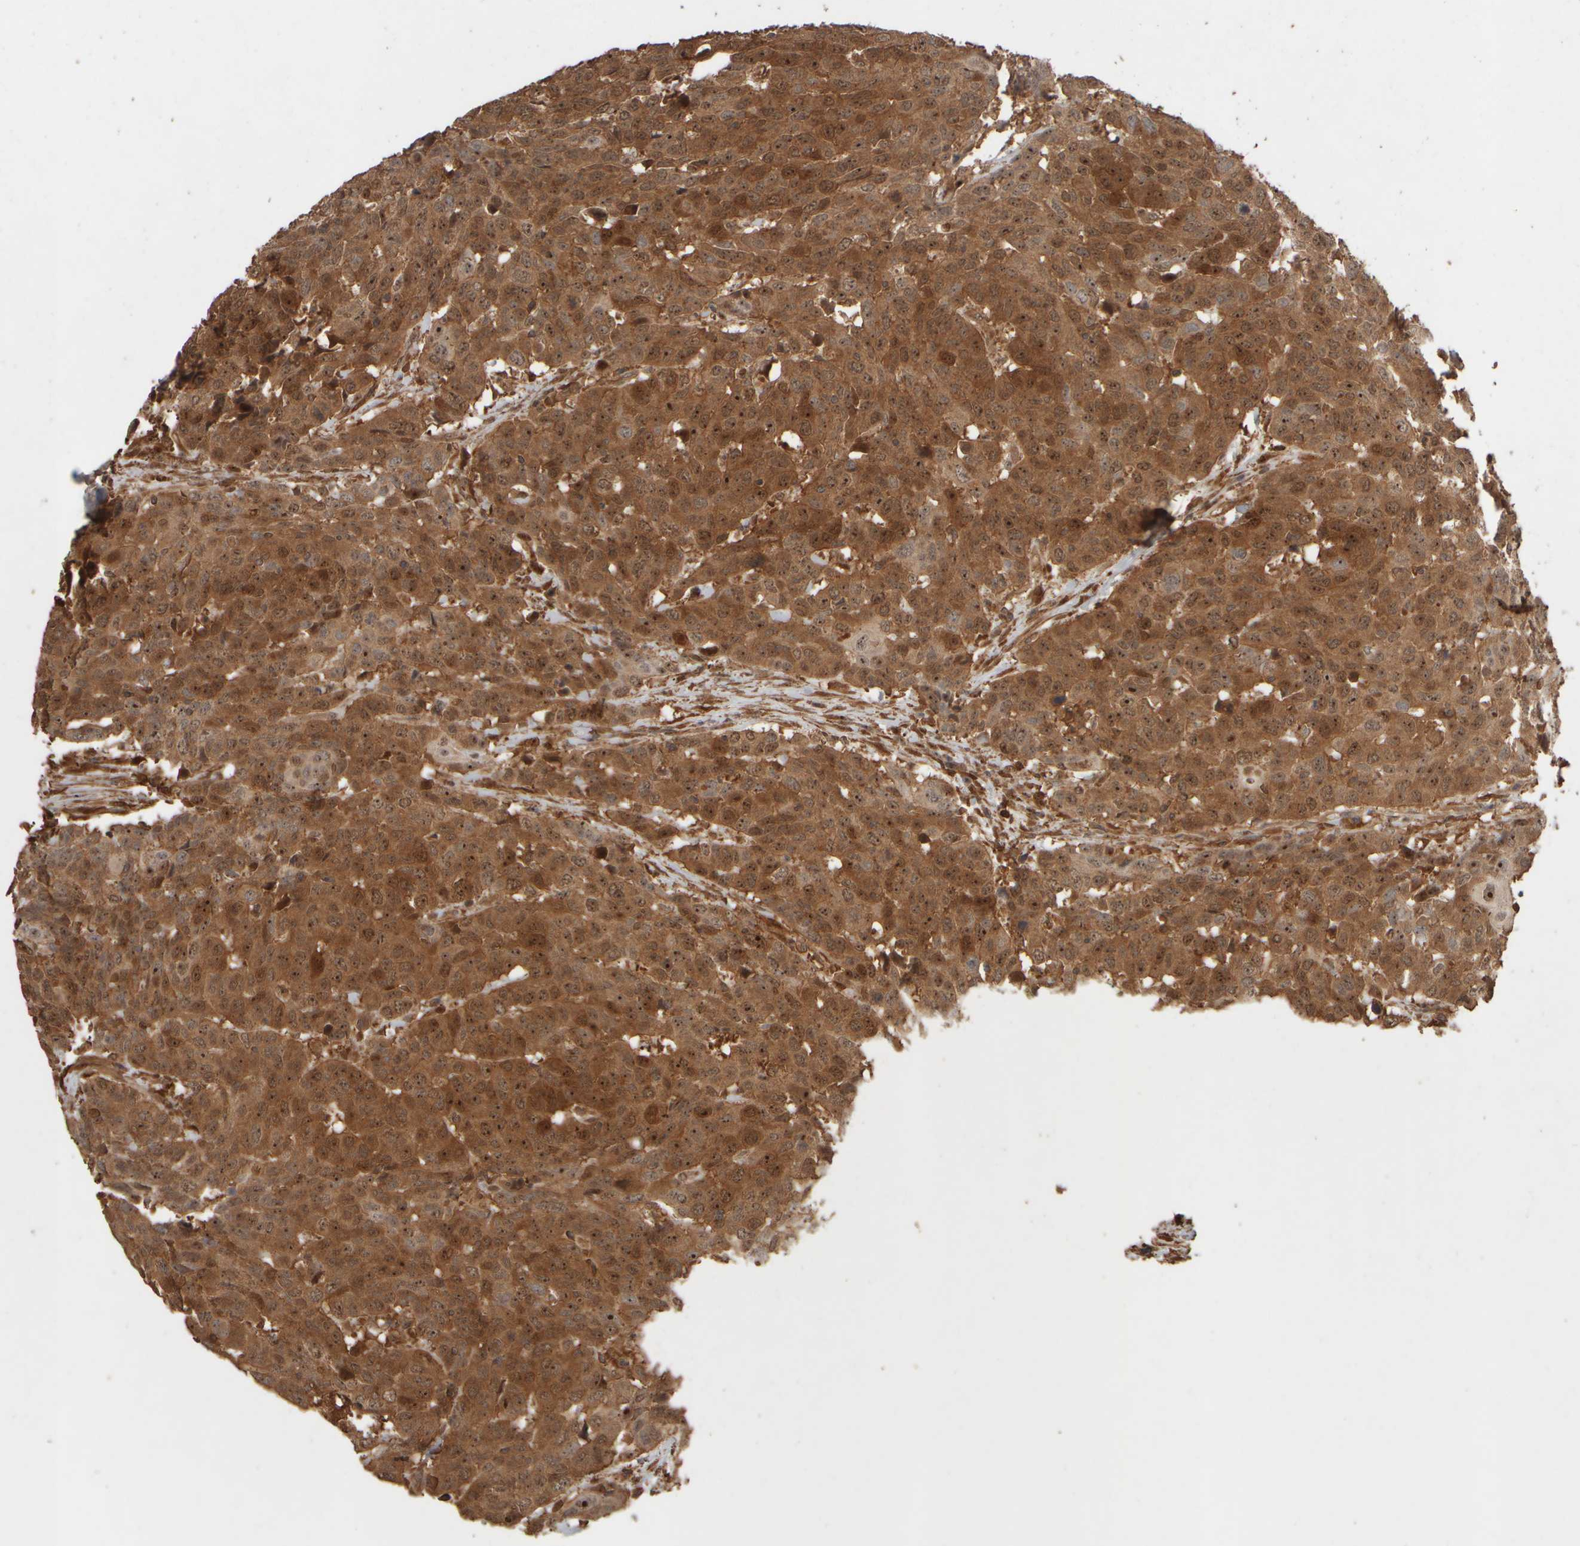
{"staining": {"intensity": "strong", "quantity": ">75%", "location": "cytoplasmic/membranous,nuclear"}, "tissue": "head and neck cancer", "cell_type": "Tumor cells", "image_type": "cancer", "snomed": [{"axis": "morphology", "description": "Squamous cell carcinoma, NOS"}, {"axis": "topography", "description": "Head-Neck"}], "caption": "Protein expression analysis of head and neck cancer shows strong cytoplasmic/membranous and nuclear expression in approximately >75% of tumor cells.", "gene": "SPHK1", "patient": {"sex": "male", "age": 66}}